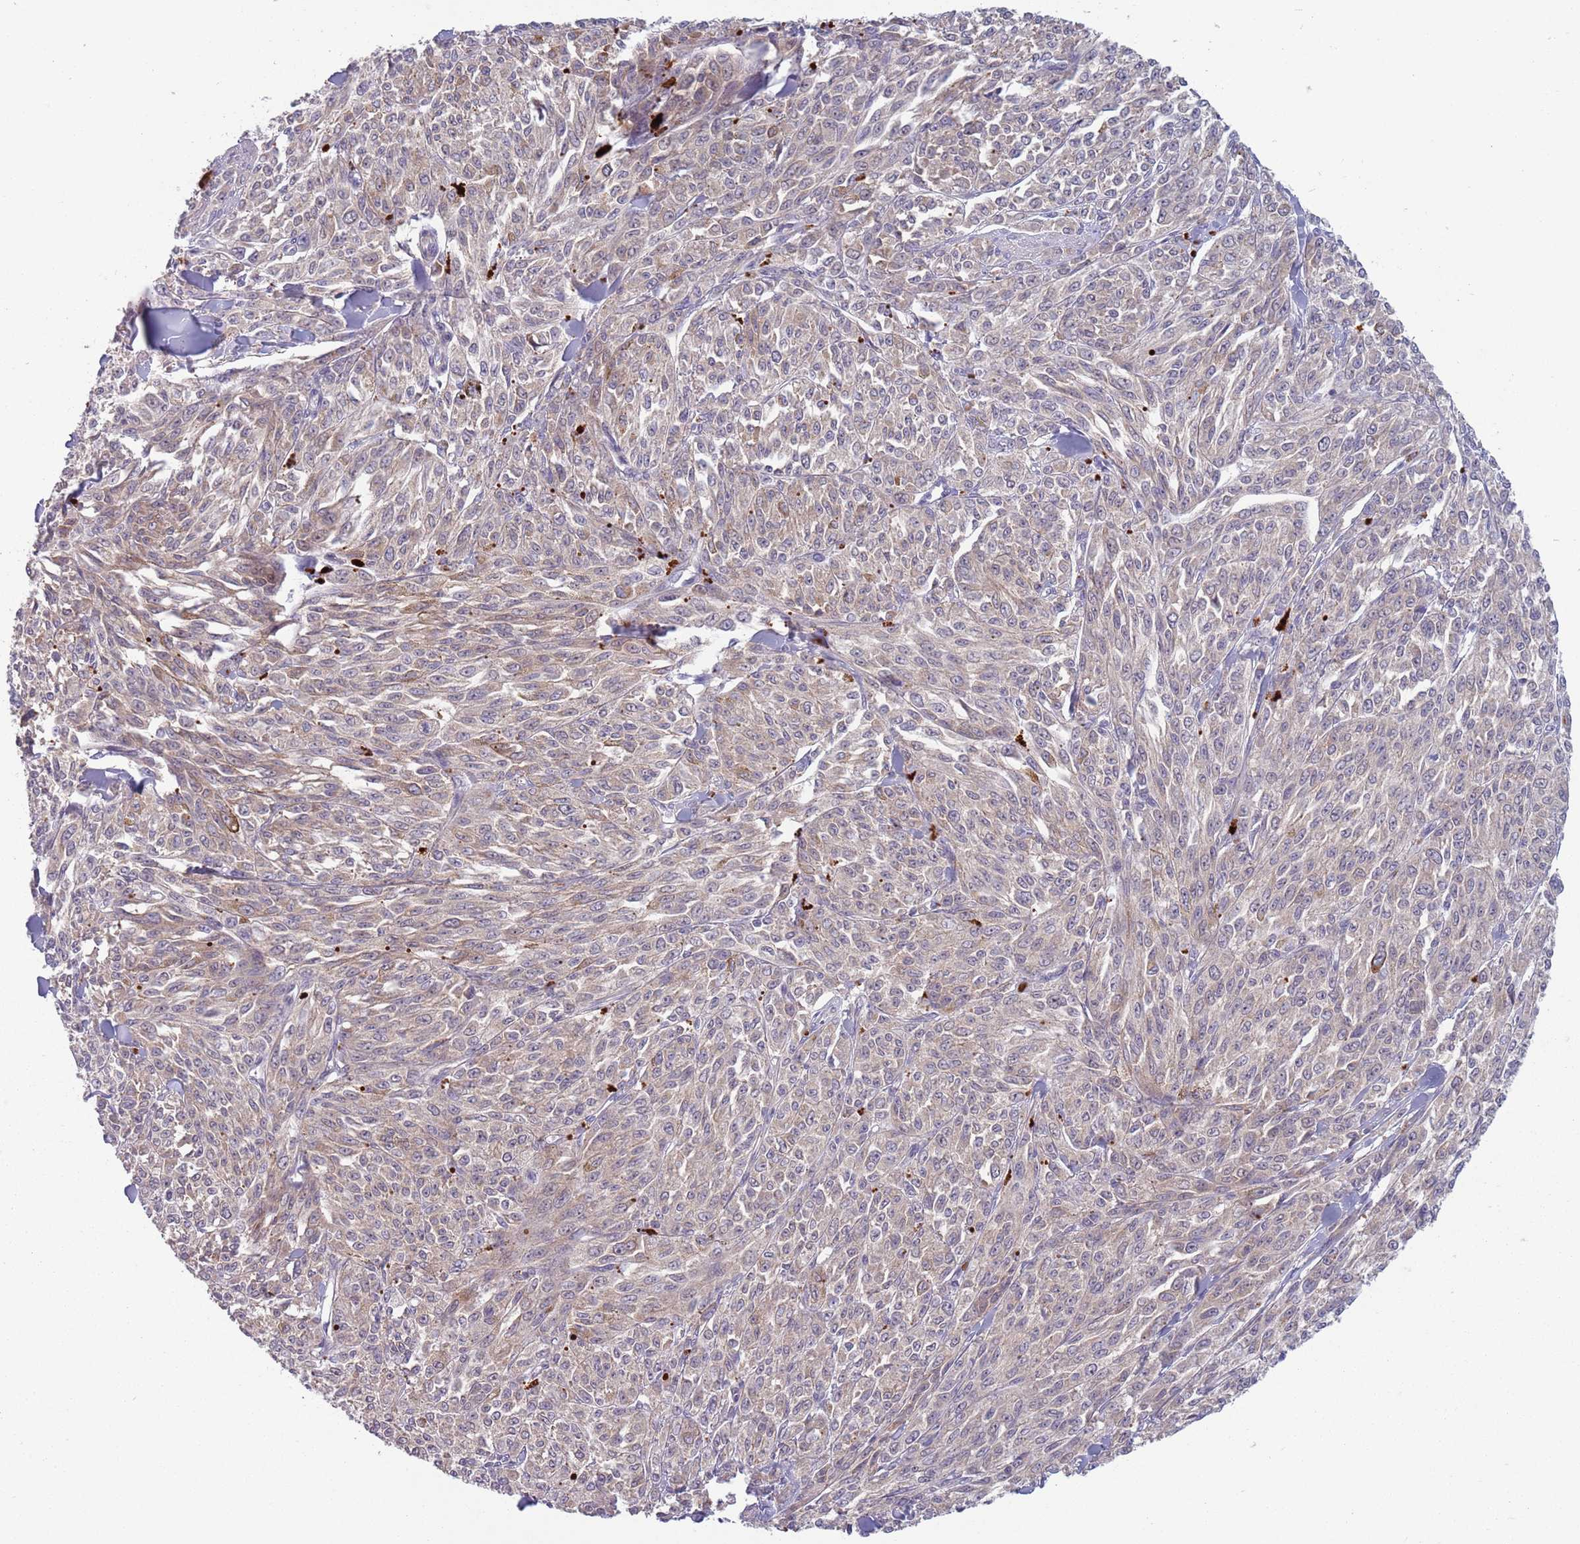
{"staining": {"intensity": "negative", "quantity": "none", "location": "none"}, "tissue": "melanoma", "cell_type": "Tumor cells", "image_type": "cancer", "snomed": [{"axis": "morphology", "description": "Malignant melanoma, NOS"}, {"axis": "topography", "description": "Skin"}], "caption": "Photomicrograph shows no significant protein expression in tumor cells of melanoma.", "gene": "TYW1", "patient": {"sex": "female", "age": 52}}